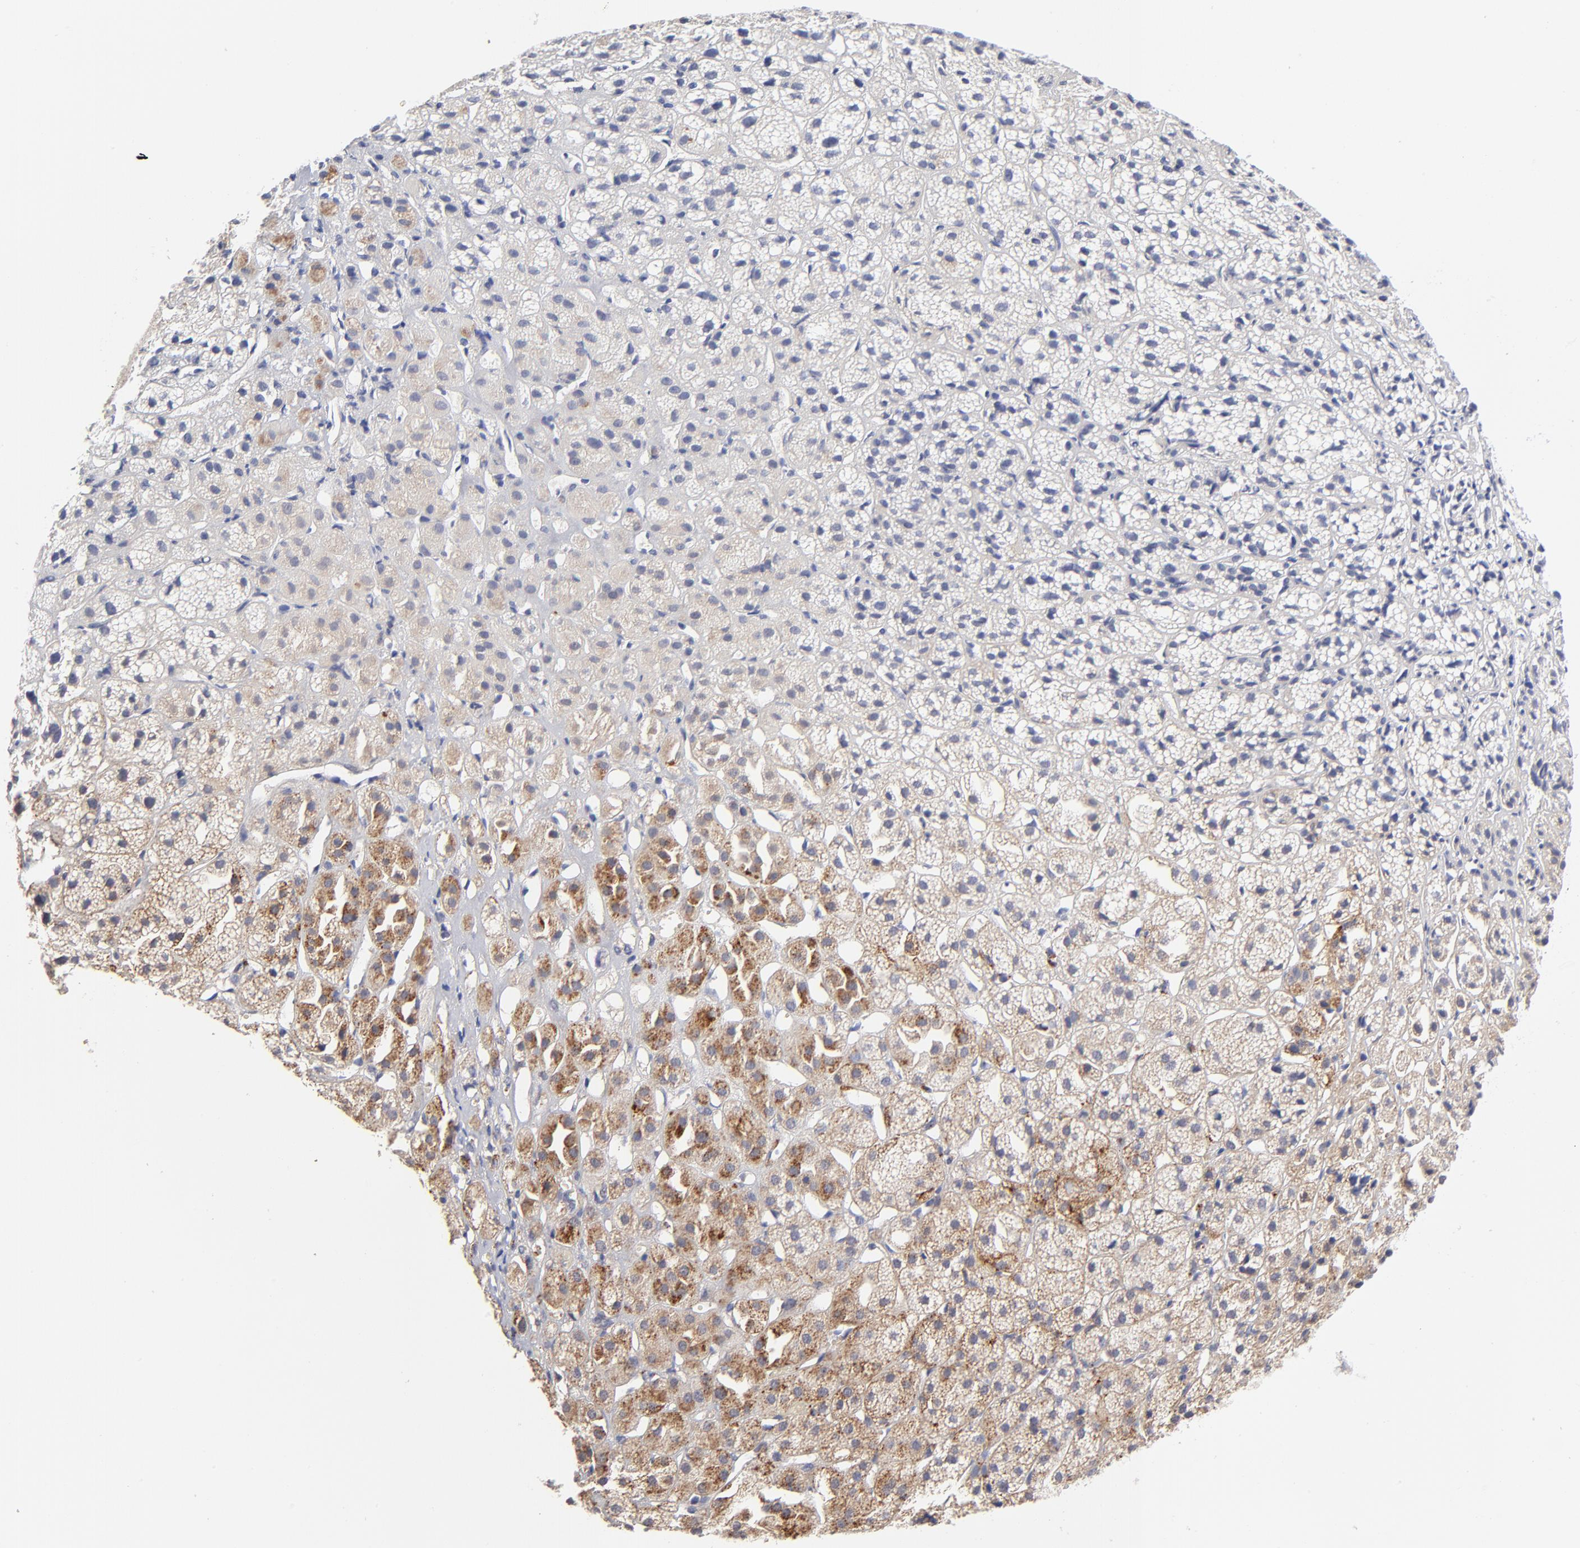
{"staining": {"intensity": "moderate", "quantity": "25%-75%", "location": "cytoplasmic/membranous"}, "tissue": "adrenal gland", "cell_type": "Glandular cells", "image_type": "normal", "snomed": [{"axis": "morphology", "description": "Normal tissue, NOS"}, {"axis": "topography", "description": "Adrenal gland"}], "caption": "Immunohistochemical staining of normal human adrenal gland displays medium levels of moderate cytoplasmic/membranous positivity in approximately 25%-75% of glandular cells.", "gene": "PDE4B", "patient": {"sex": "female", "age": 71}}